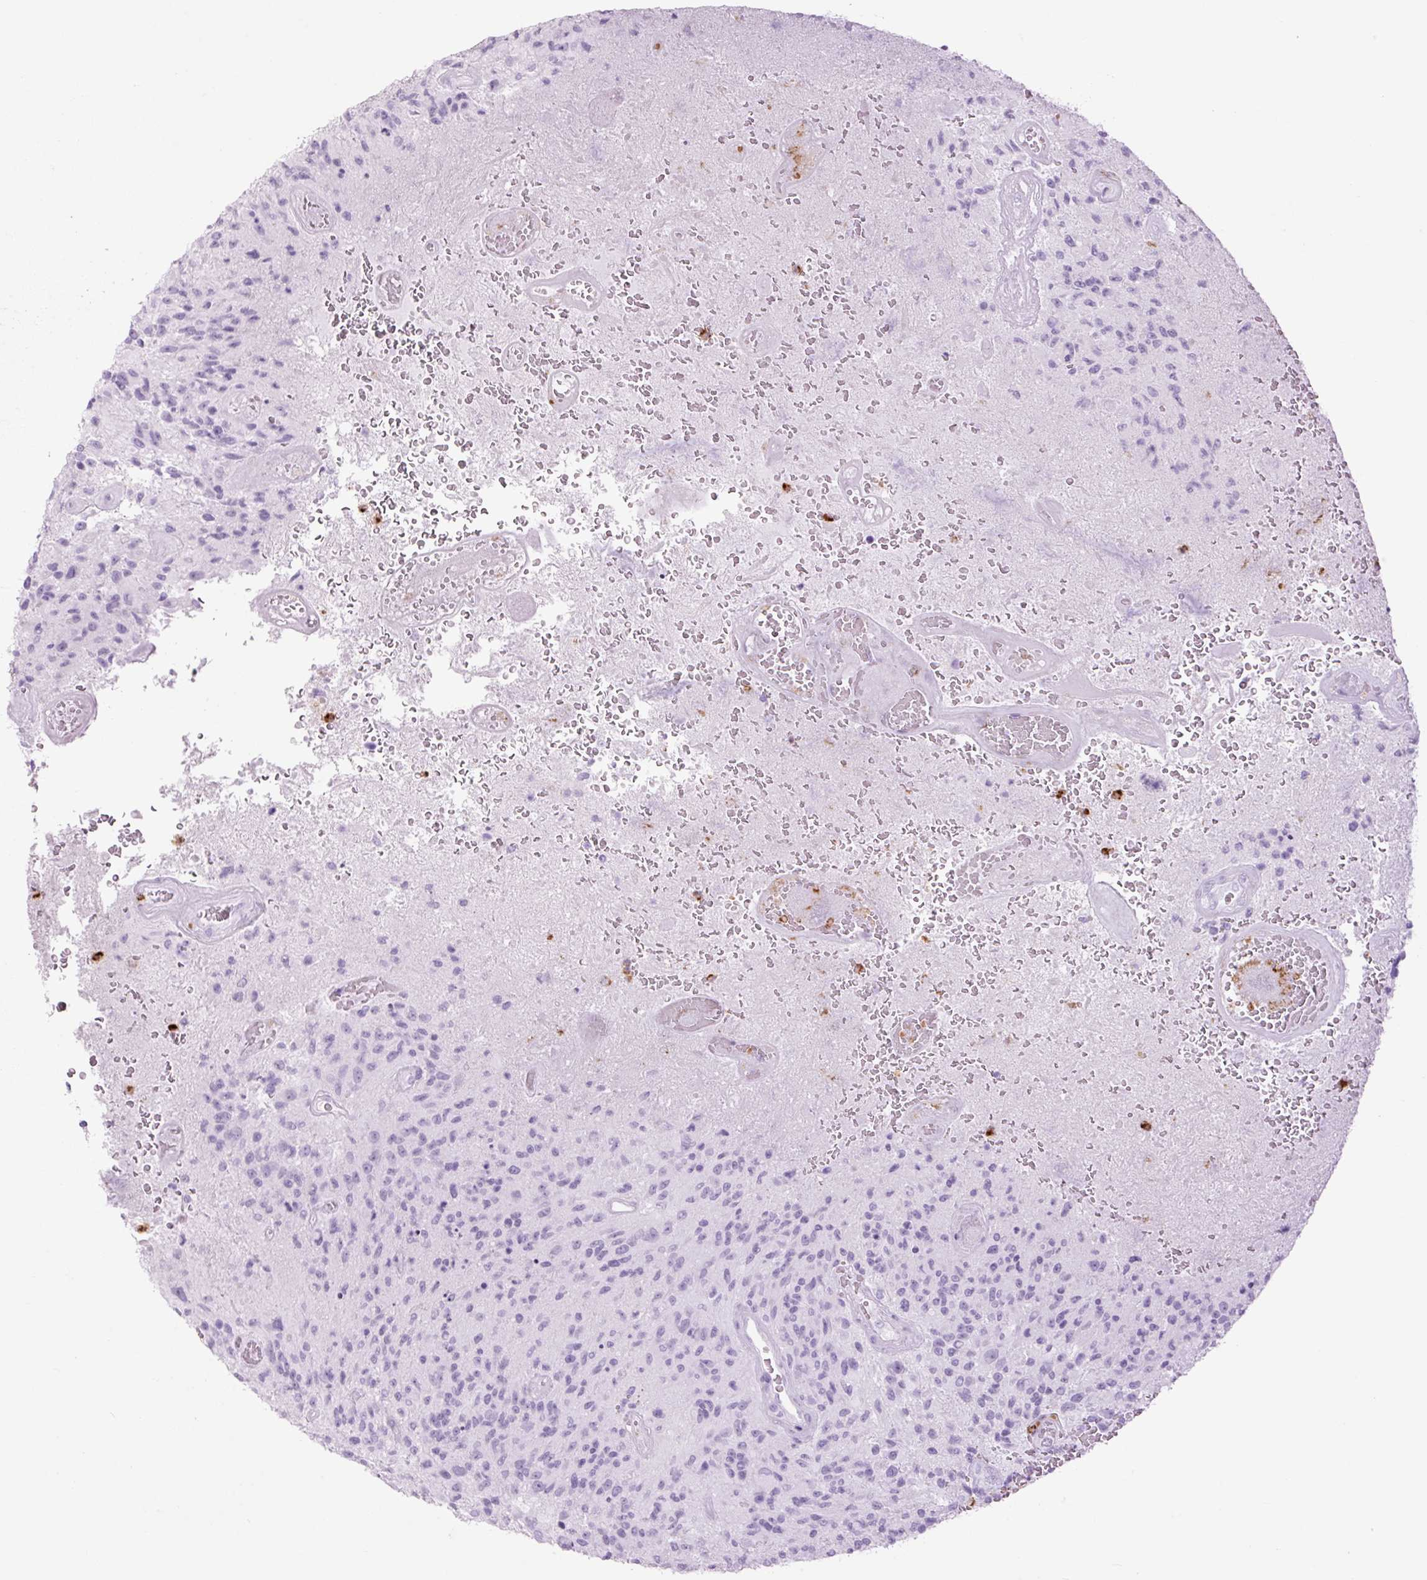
{"staining": {"intensity": "negative", "quantity": "none", "location": "none"}, "tissue": "glioma", "cell_type": "Tumor cells", "image_type": "cancer", "snomed": [{"axis": "morphology", "description": "Normal tissue, NOS"}, {"axis": "morphology", "description": "Glioma, malignant, High grade"}, {"axis": "topography", "description": "Cerebral cortex"}], "caption": "Micrograph shows no significant protein positivity in tumor cells of malignant glioma (high-grade).", "gene": "LYZ", "patient": {"sex": "male", "age": 56}}